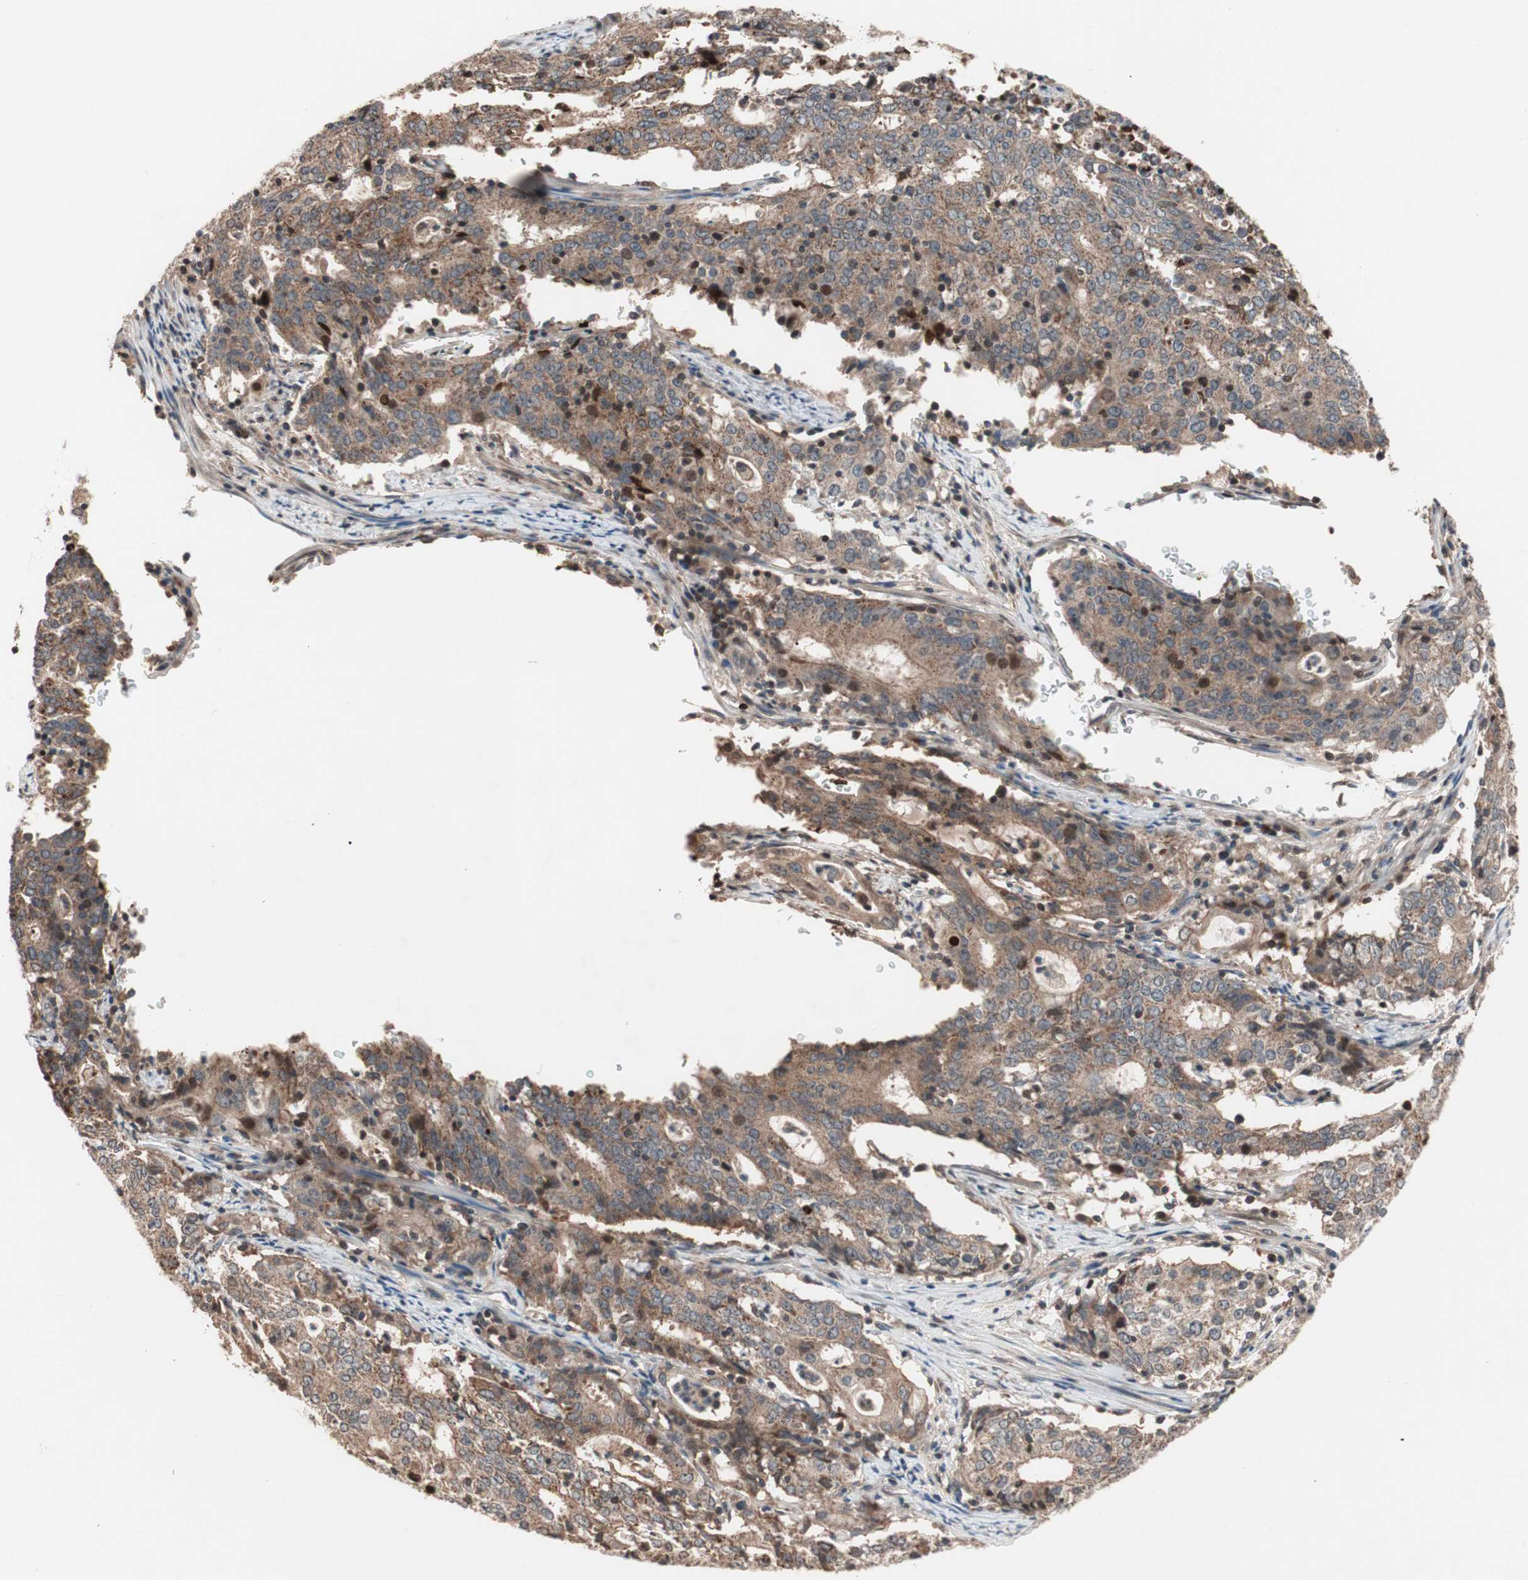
{"staining": {"intensity": "moderate", "quantity": ">75%", "location": "cytoplasmic/membranous"}, "tissue": "cervical cancer", "cell_type": "Tumor cells", "image_type": "cancer", "snomed": [{"axis": "morphology", "description": "Adenocarcinoma, NOS"}, {"axis": "topography", "description": "Cervix"}], "caption": "Immunohistochemical staining of human adenocarcinoma (cervical) demonstrates moderate cytoplasmic/membranous protein positivity in approximately >75% of tumor cells. Using DAB (brown) and hematoxylin (blue) stains, captured at high magnification using brightfield microscopy.", "gene": "NF2", "patient": {"sex": "female", "age": 44}}